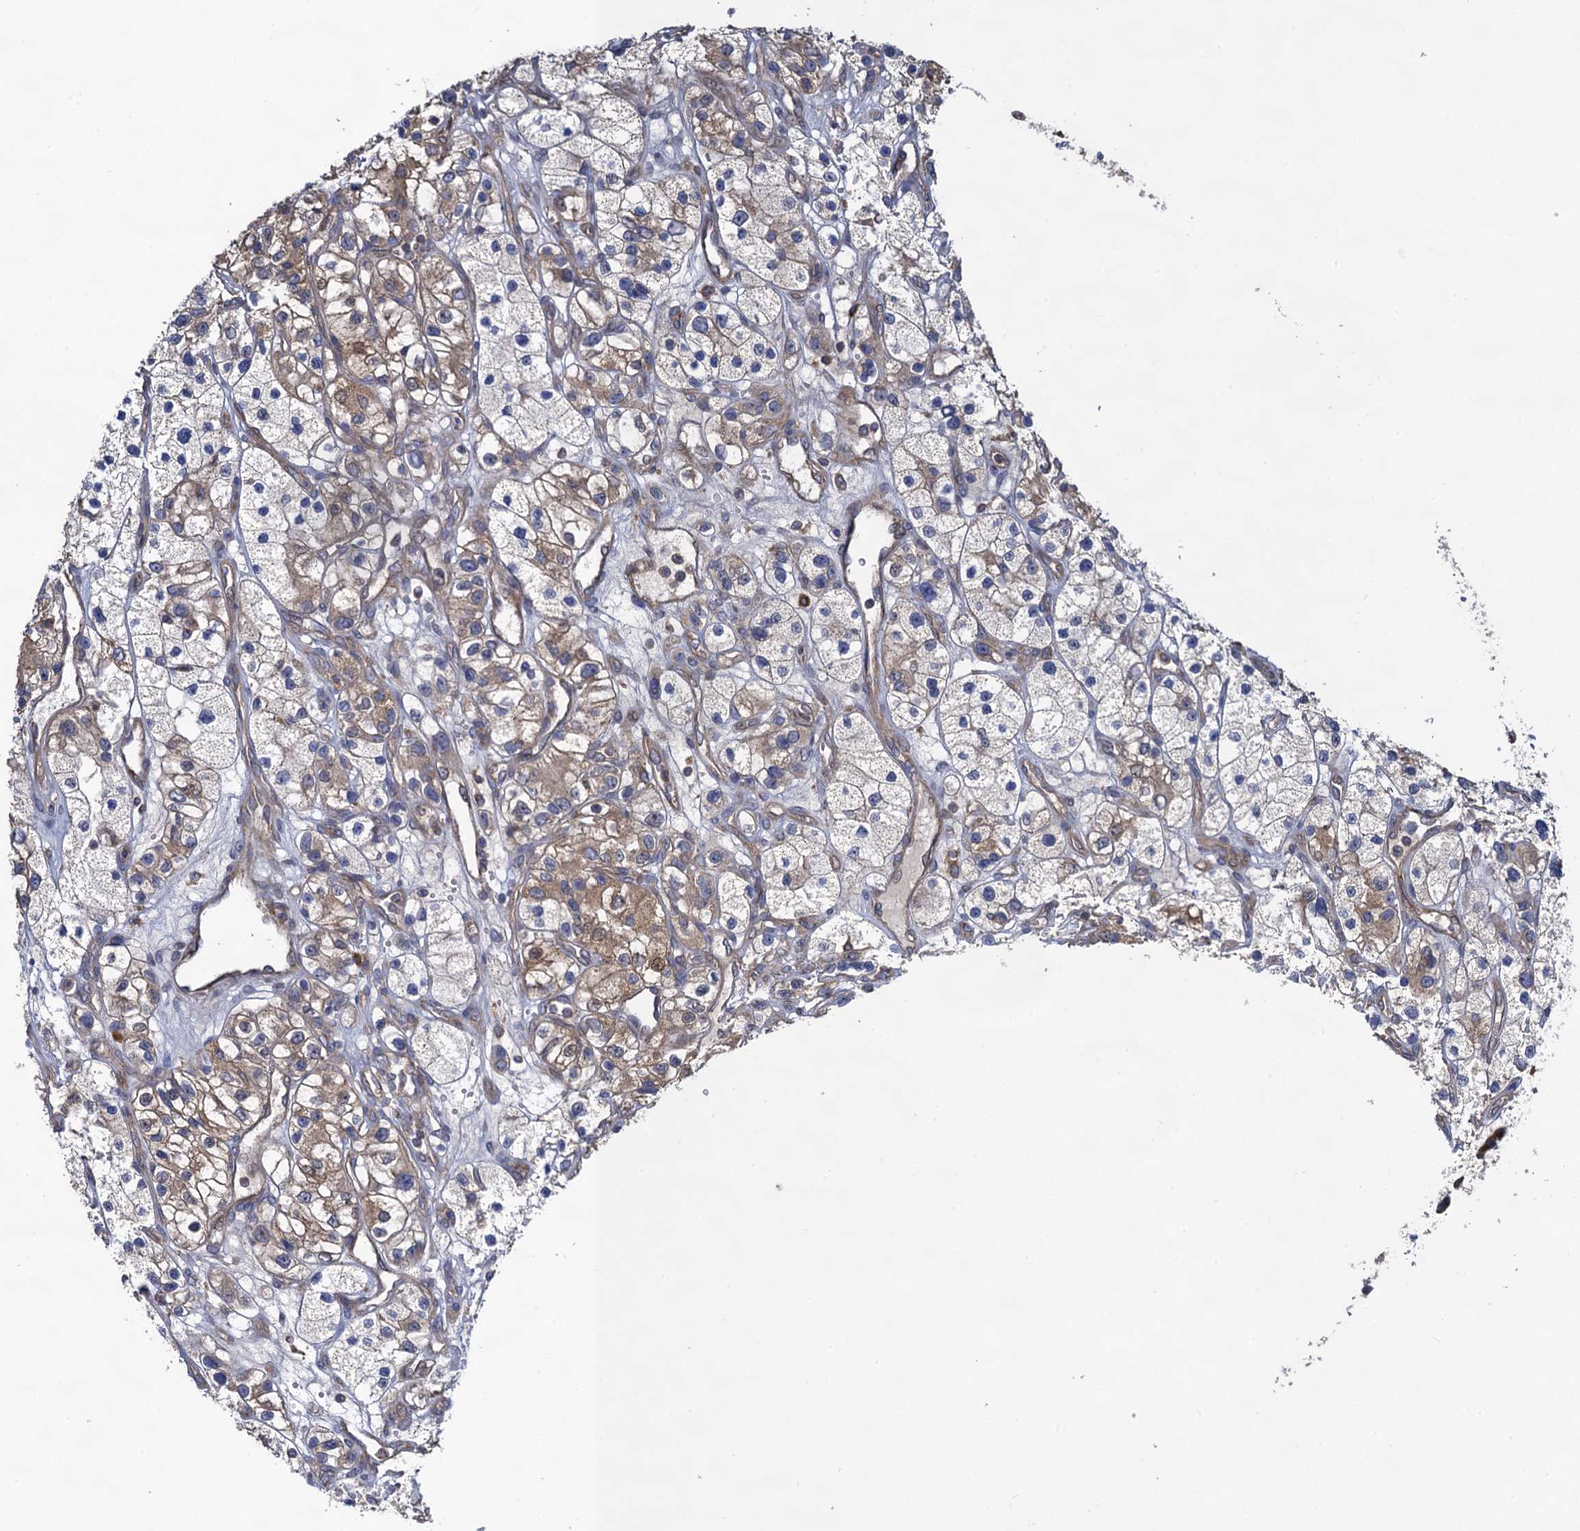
{"staining": {"intensity": "moderate", "quantity": "<25%", "location": "cytoplasmic/membranous"}, "tissue": "renal cancer", "cell_type": "Tumor cells", "image_type": "cancer", "snomed": [{"axis": "morphology", "description": "Adenocarcinoma, NOS"}, {"axis": "topography", "description": "Kidney"}], "caption": "Immunohistochemistry of human renal adenocarcinoma demonstrates low levels of moderate cytoplasmic/membranous expression in approximately <25% of tumor cells. (DAB (3,3'-diaminobenzidine) IHC, brown staining for protein, blue staining for nuclei).", "gene": "WDR88", "patient": {"sex": "female", "age": 57}}